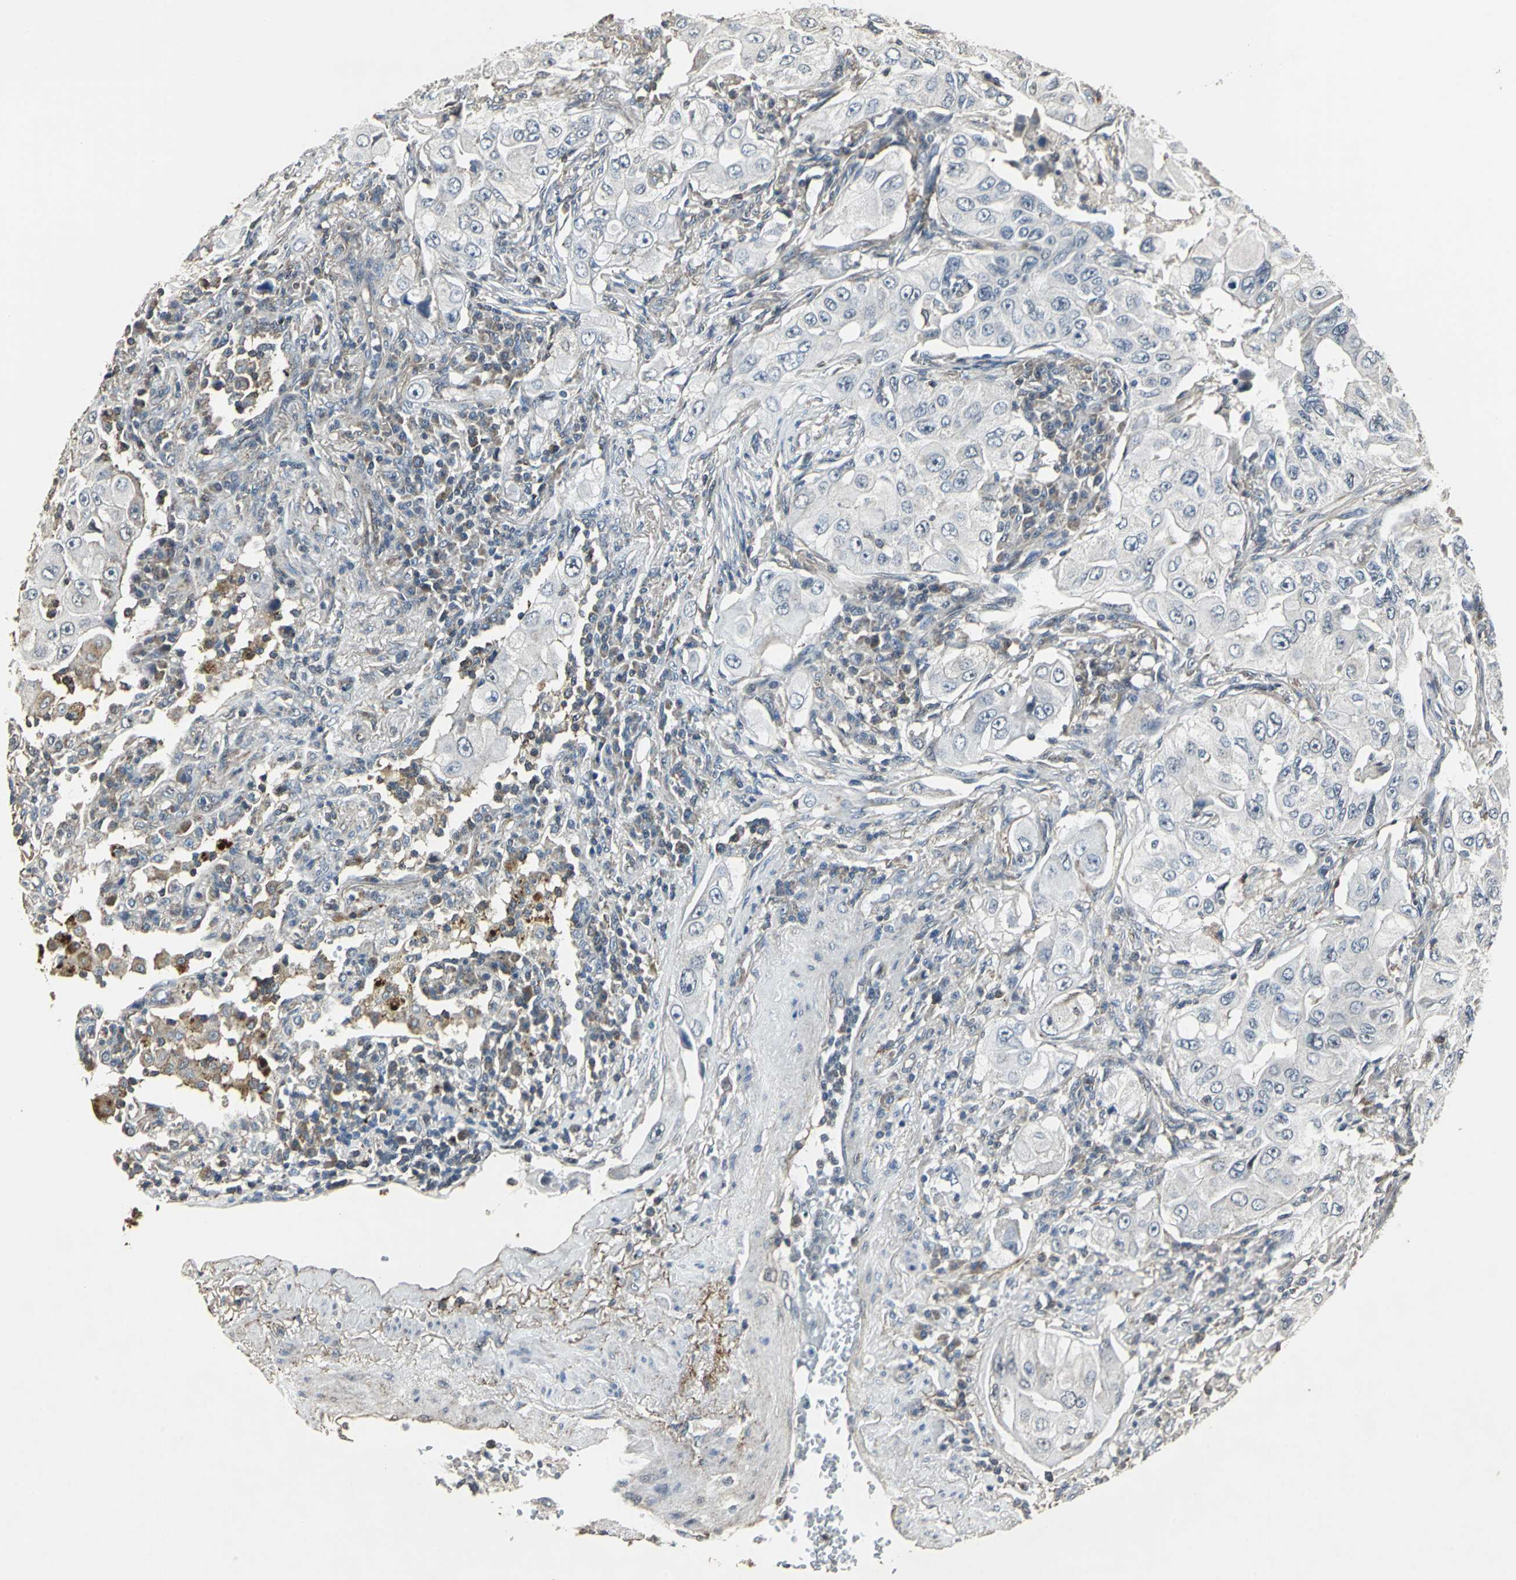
{"staining": {"intensity": "negative", "quantity": "none", "location": "none"}, "tissue": "lung cancer", "cell_type": "Tumor cells", "image_type": "cancer", "snomed": [{"axis": "morphology", "description": "Adenocarcinoma, NOS"}, {"axis": "topography", "description": "Lung"}], "caption": "Histopathology image shows no protein positivity in tumor cells of adenocarcinoma (lung) tissue. Nuclei are stained in blue.", "gene": "DNAJB4", "patient": {"sex": "male", "age": 84}}